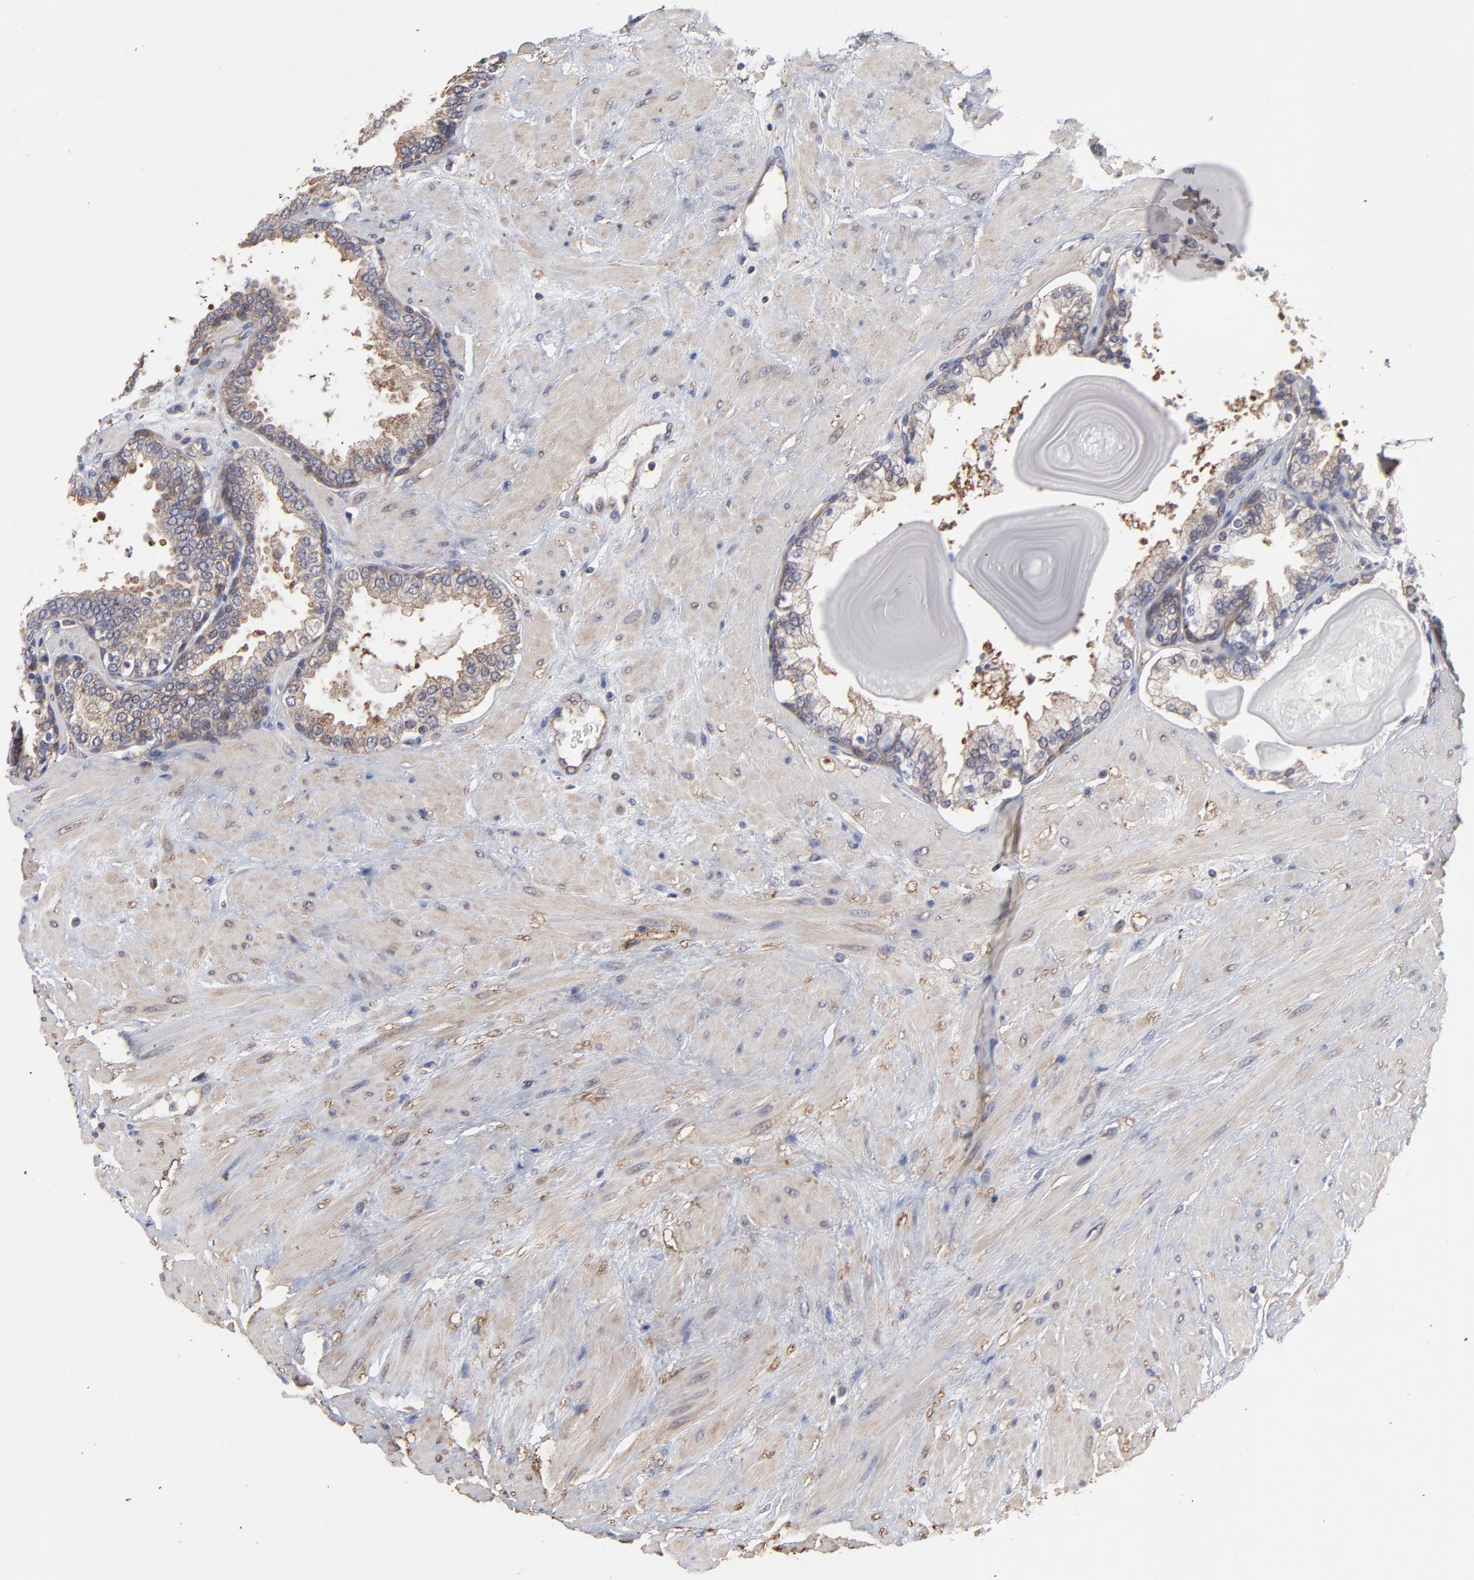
{"staining": {"intensity": "moderate", "quantity": ">75%", "location": "cytoplasmic/membranous"}, "tissue": "prostate", "cell_type": "Glandular cells", "image_type": "normal", "snomed": [{"axis": "morphology", "description": "Normal tissue, NOS"}, {"axis": "topography", "description": "Prostate"}], "caption": "This photomicrograph exhibits immunohistochemistry (IHC) staining of unremarkable human prostate, with medium moderate cytoplasmic/membranous expression in about >75% of glandular cells.", "gene": "NFKBIA", "patient": {"sex": "male", "age": 51}}